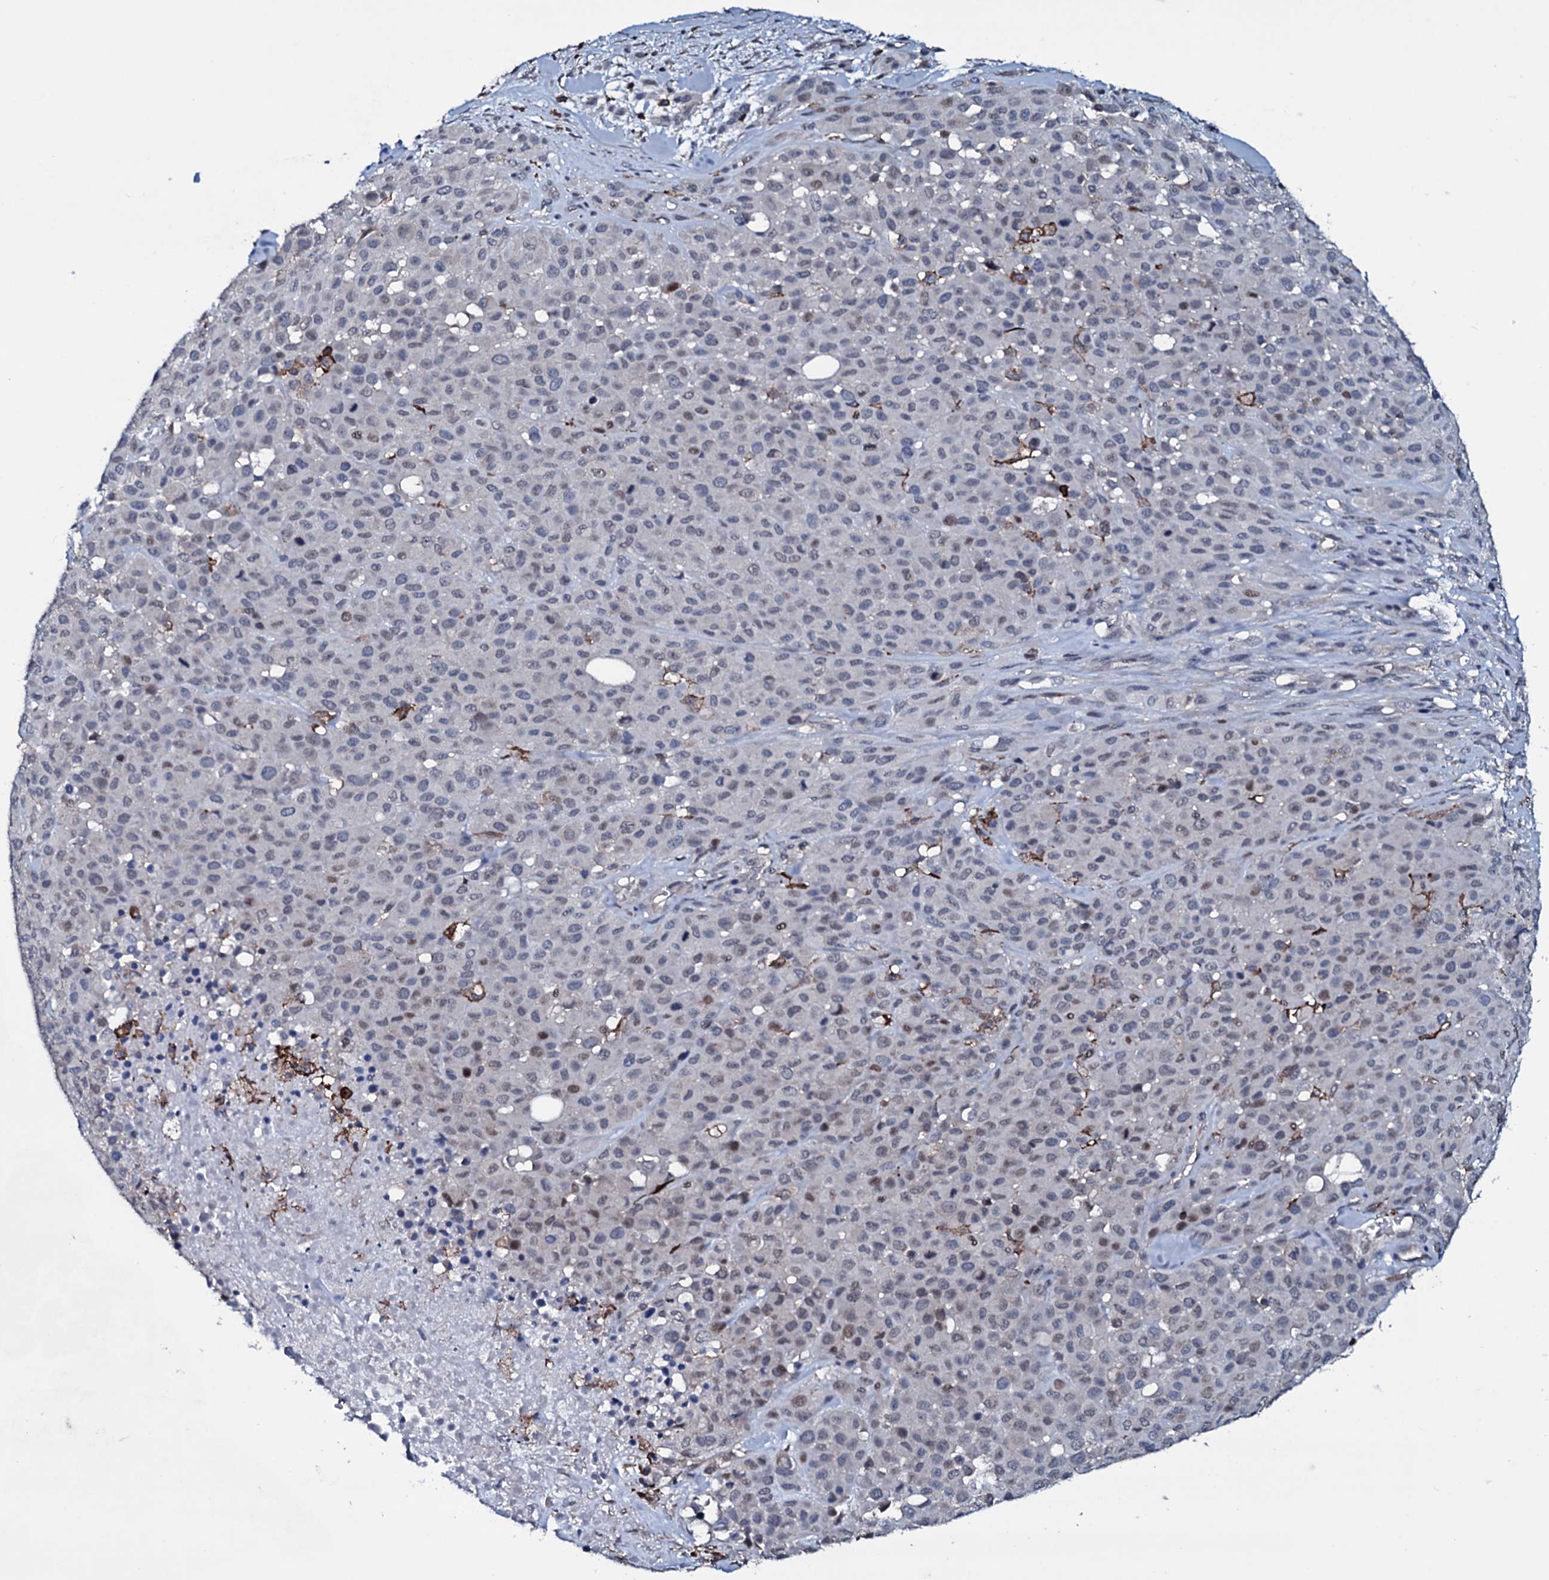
{"staining": {"intensity": "negative", "quantity": "none", "location": "none"}, "tissue": "melanoma", "cell_type": "Tumor cells", "image_type": "cancer", "snomed": [{"axis": "morphology", "description": "Malignant melanoma, Metastatic site"}, {"axis": "topography", "description": "Skin"}], "caption": "Tumor cells show no significant staining in malignant melanoma (metastatic site).", "gene": "OGFOD2", "patient": {"sex": "female", "age": 81}}